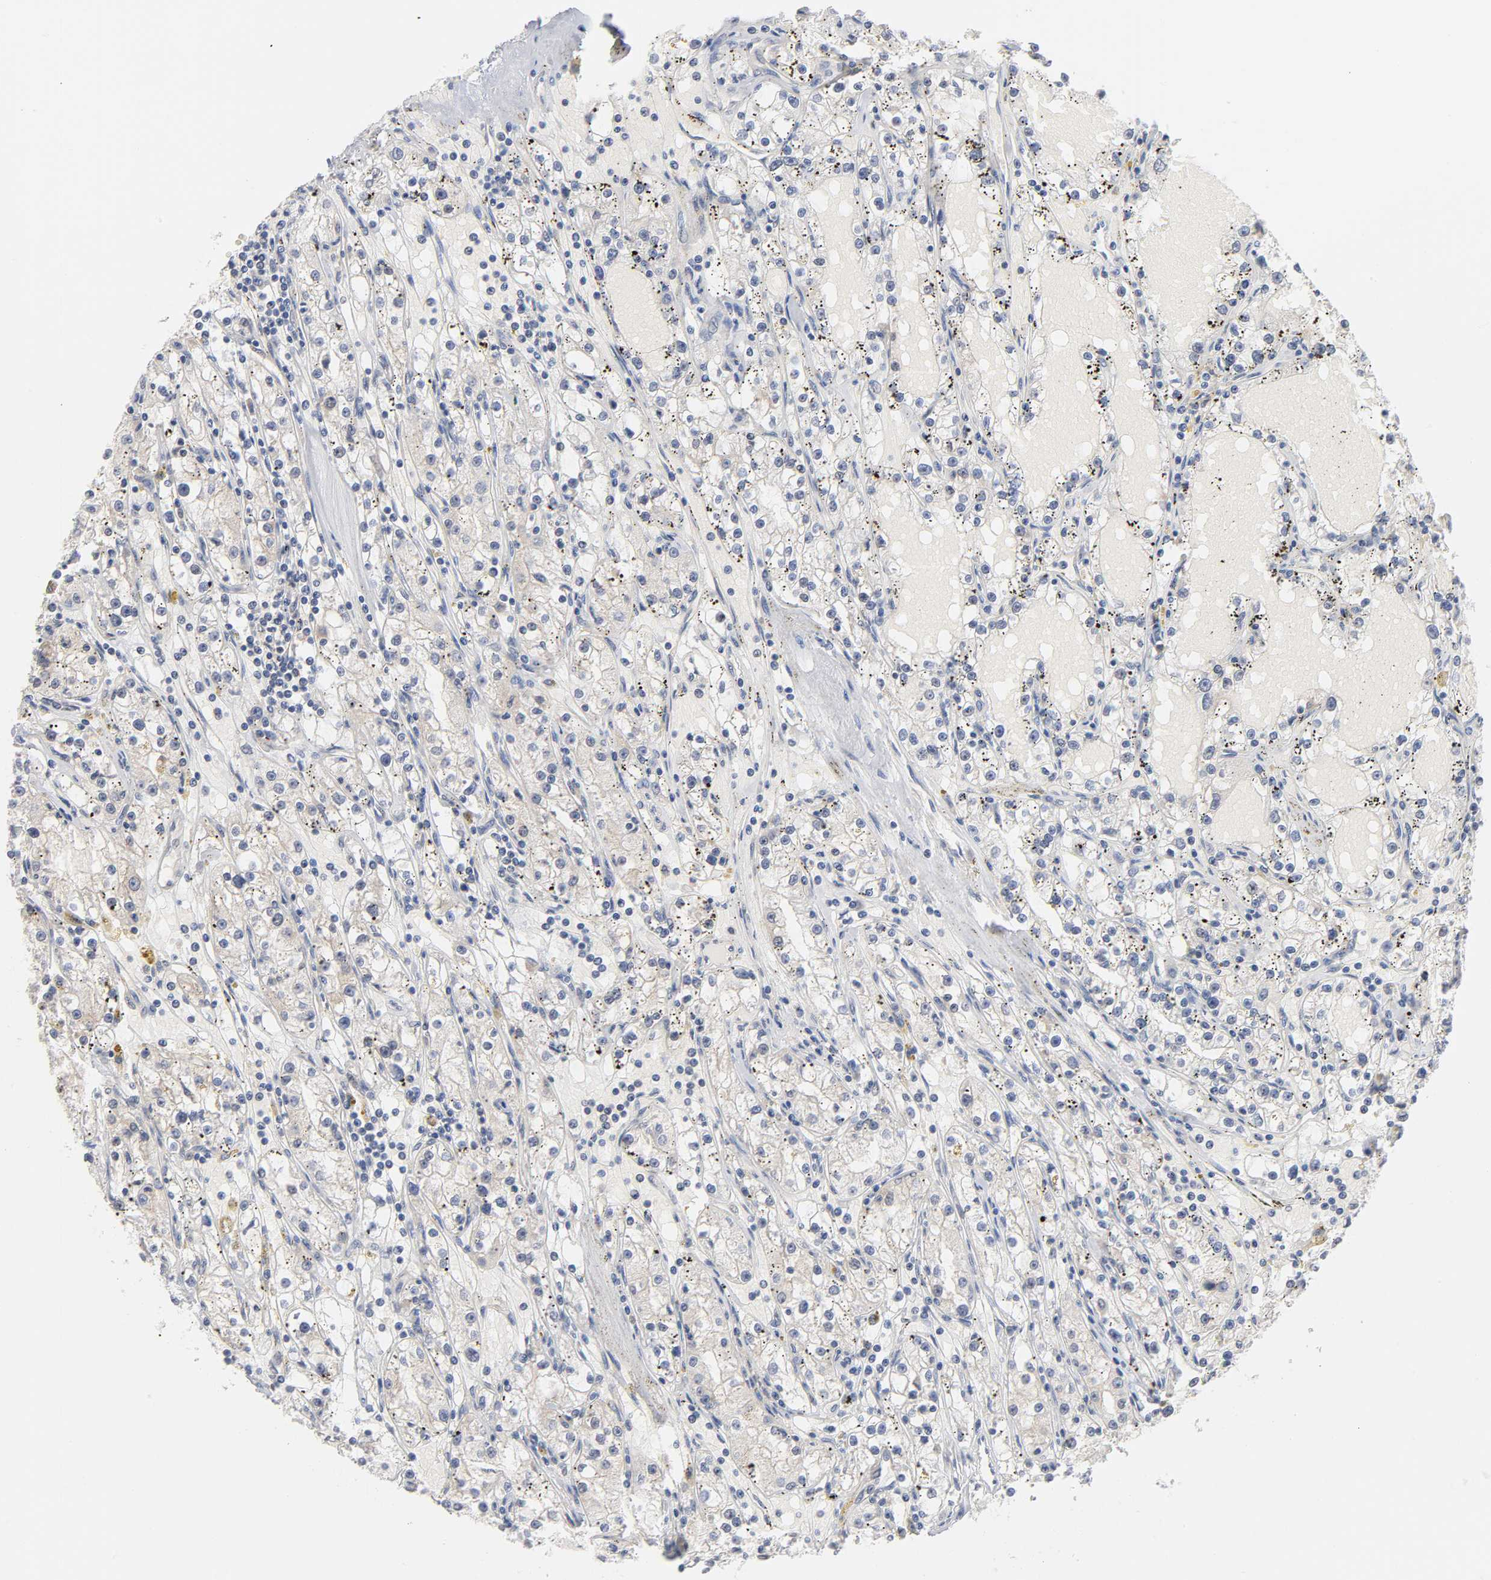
{"staining": {"intensity": "negative", "quantity": "none", "location": "none"}, "tissue": "renal cancer", "cell_type": "Tumor cells", "image_type": "cancer", "snomed": [{"axis": "morphology", "description": "Adenocarcinoma, NOS"}, {"axis": "topography", "description": "Kidney"}], "caption": "A high-resolution photomicrograph shows IHC staining of renal cancer (adenocarcinoma), which shows no significant staining in tumor cells.", "gene": "UBL4A", "patient": {"sex": "male", "age": 56}}